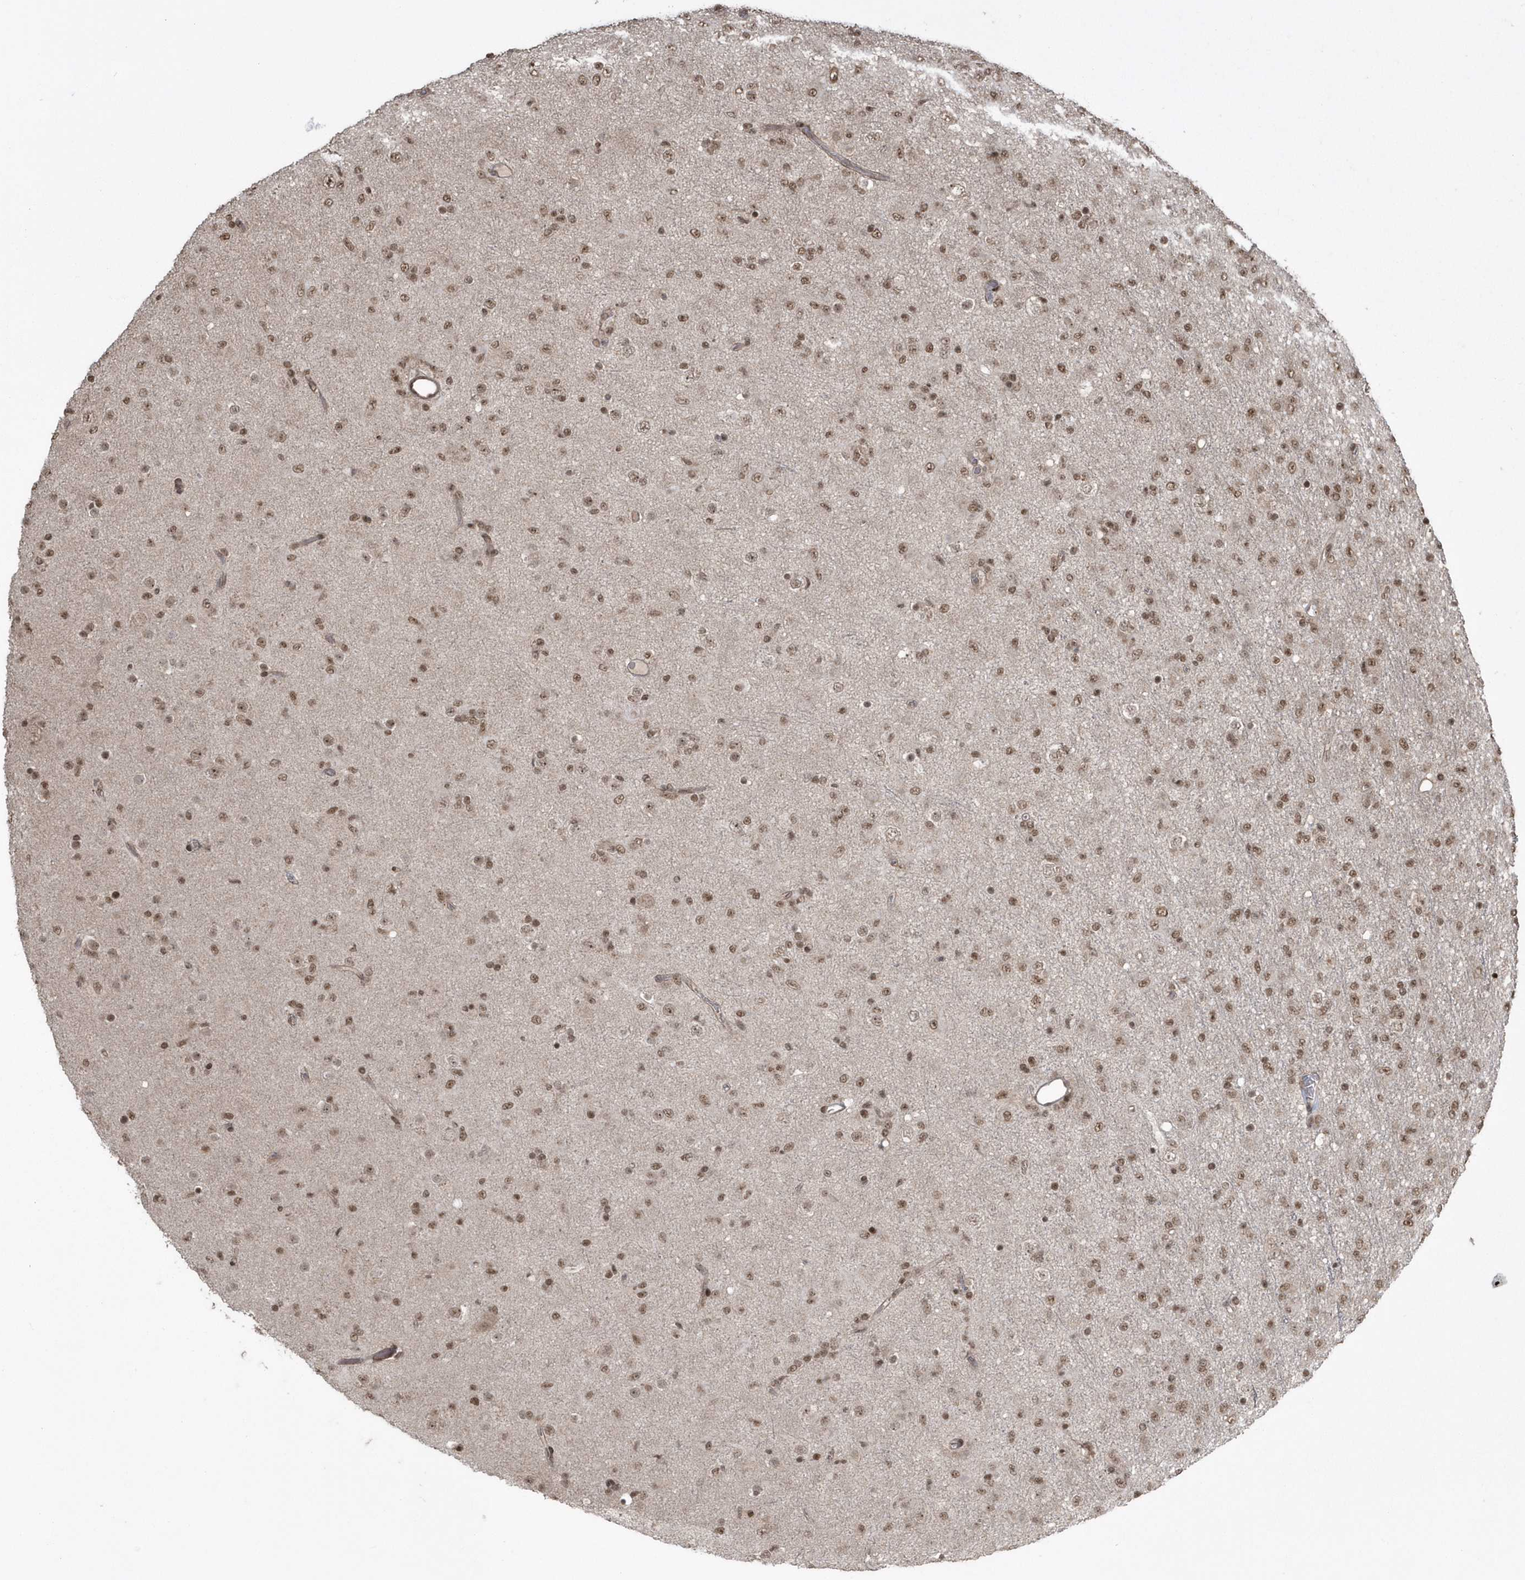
{"staining": {"intensity": "moderate", "quantity": ">75%", "location": "nuclear"}, "tissue": "glioma", "cell_type": "Tumor cells", "image_type": "cancer", "snomed": [{"axis": "morphology", "description": "Glioma, malignant, Low grade"}, {"axis": "topography", "description": "Brain"}], "caption": "Immunohistochemistry (IHC) image of malignant glioma (low-grade) stained for a protein (brown), which demonstrates medium levels of moderate nuclear positivity in approximately >75% of tumor cells.", "gene": "EPB41L4A", "patient": {"sex": "male", "age": 65}}